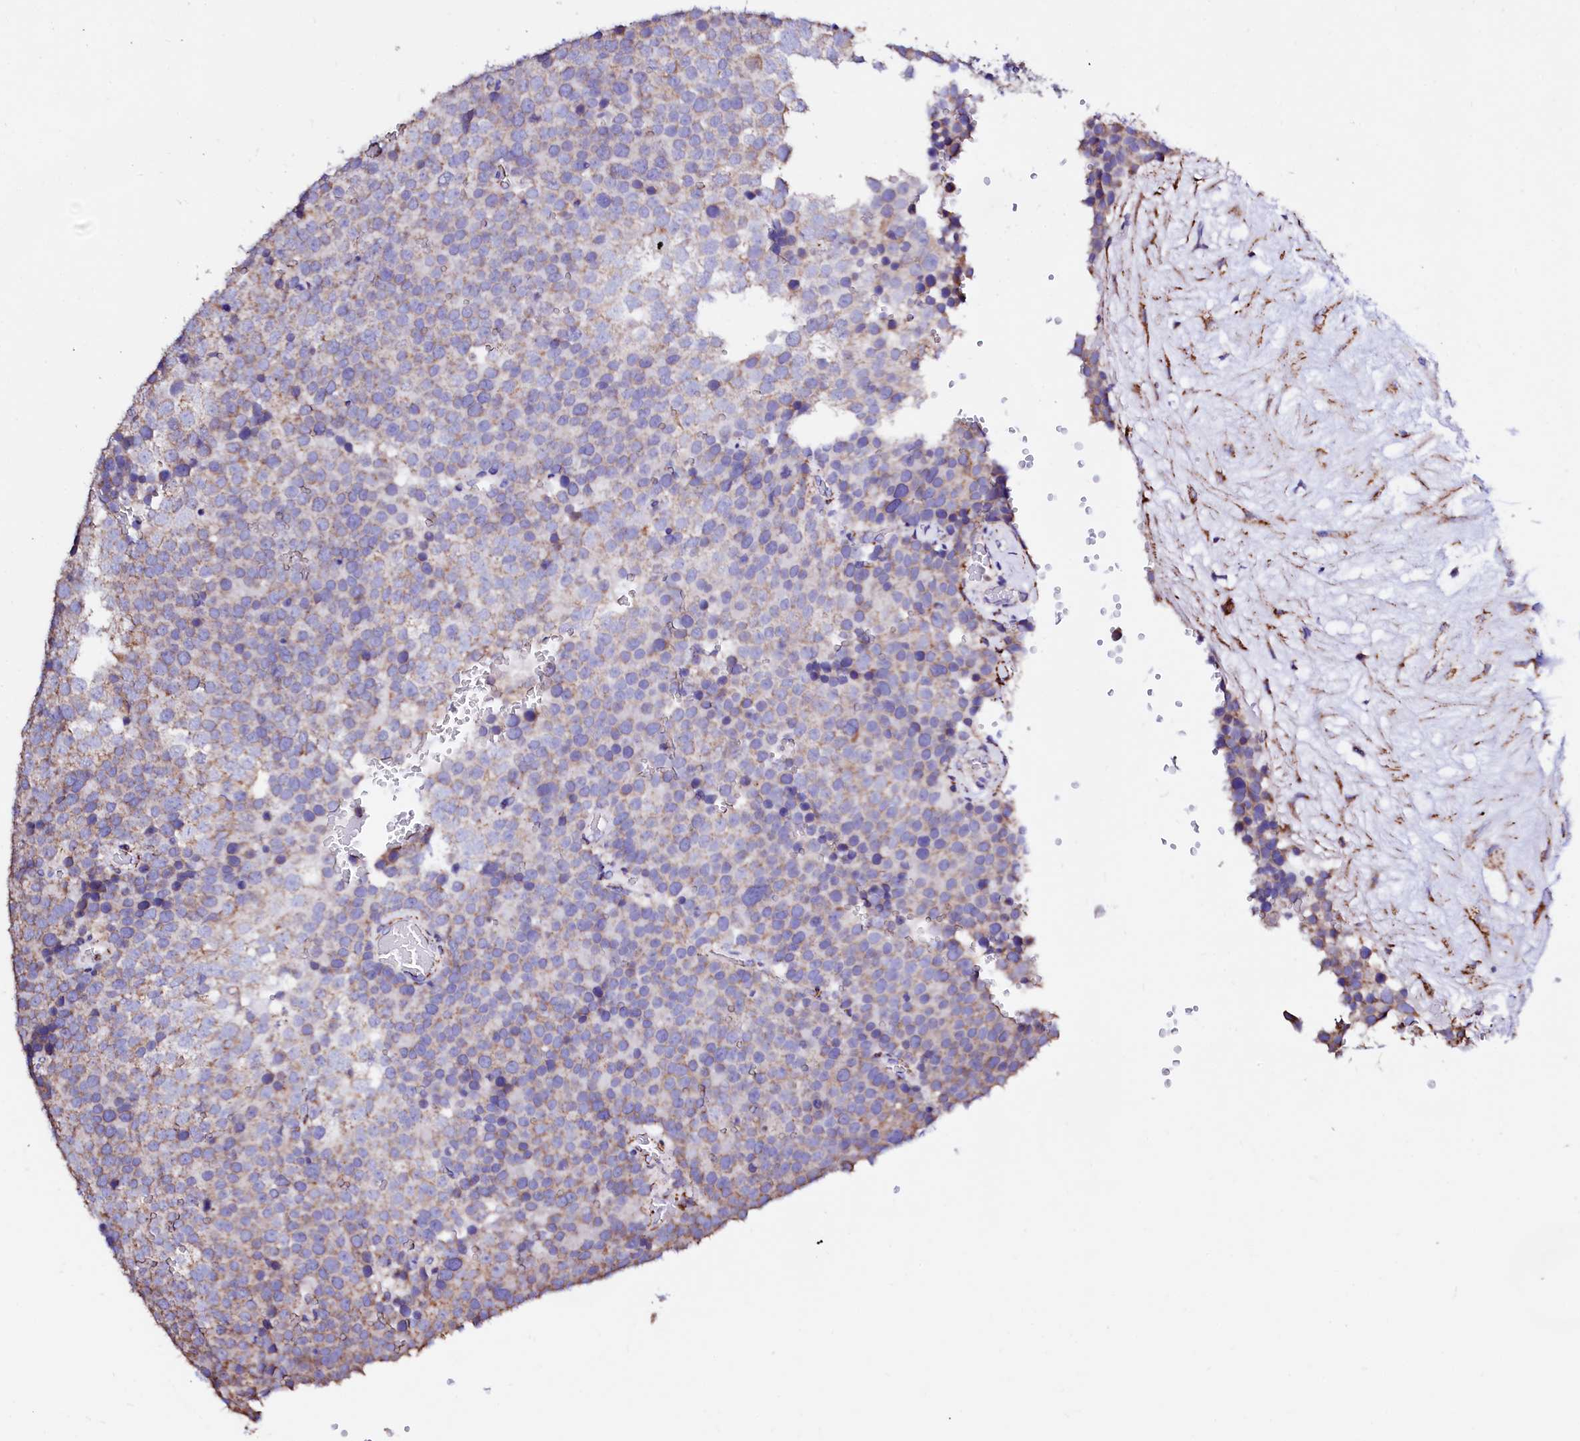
{"staining": {"intensity": "moderate", "quantity": "<25%", "location": "cytoplasmic/membranous"}, "tissue": "testis cancer", "cell_type": "Tumor cells", "image_type": "cancer", "snomed": [{"axis": "morphology", "description": "Seminoma, NOS"}, {"axis": "topography", "description": "Testis"}], "caption": "Testis seminoma stained with a brown dye displays moderate cytoplasmic/membranous positive positivity in about <25% of tumor cells.", "gene": "MAOB", "patient": {"sex": "male", "age": 71}}